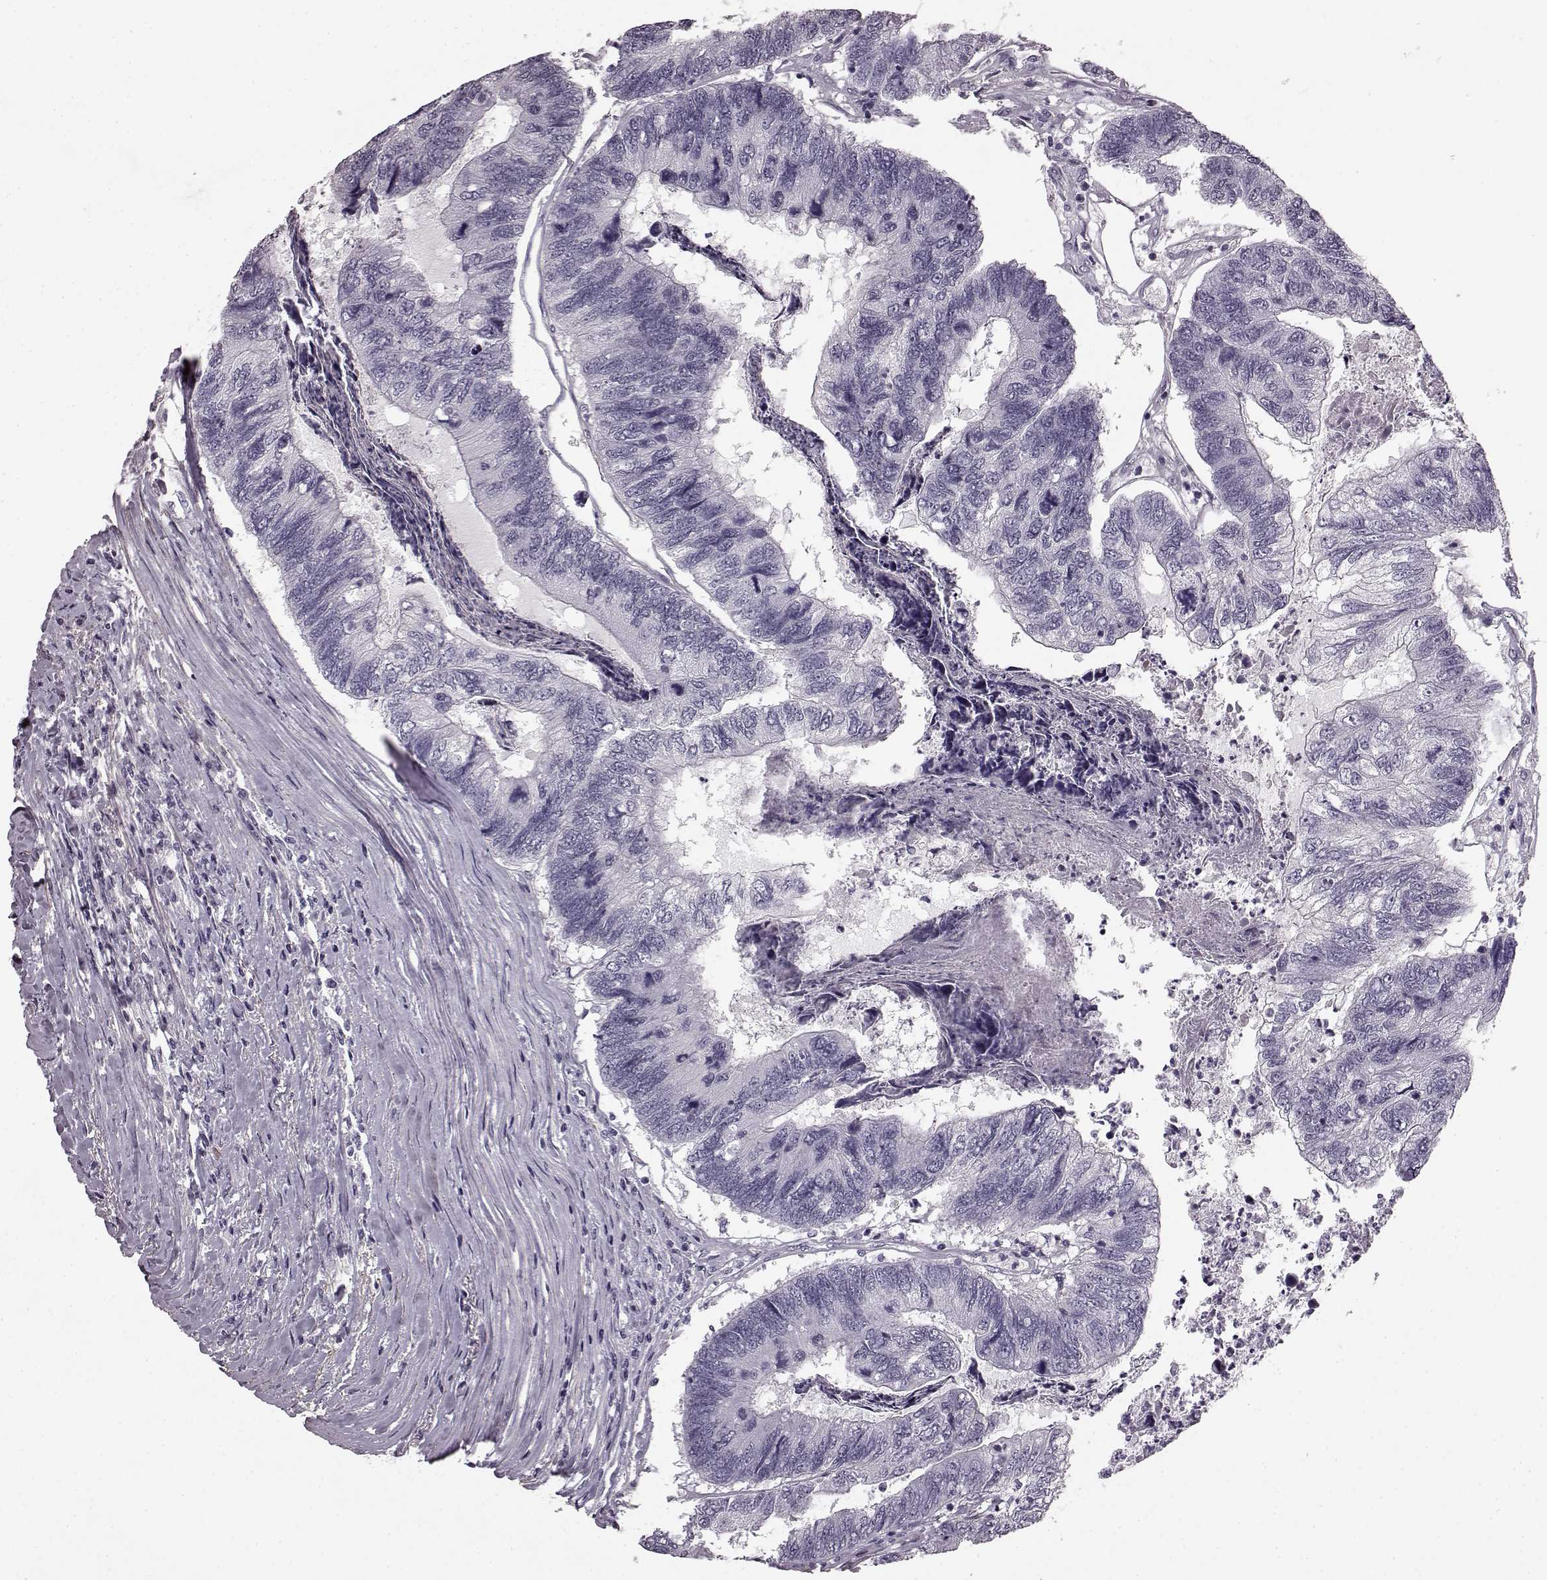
{"staining": {"intensity": "negative", "quantity": "none", "location": "none"}, "tissue": "colorectal cancer", "cell_type": "Tumor cells", "image_type": "cancer", "snomed": [{"axis": "morphology", "description": "Adenocarcinoma, NOS"}, {"axis": "topography", "description": "Colon"}], "caption": "Tumor cells are negative for brown protein staining in colorectal adenocarcinoma.", "gene": "SLCO3A1", "patient": {"sex": "female", "age": 67}}